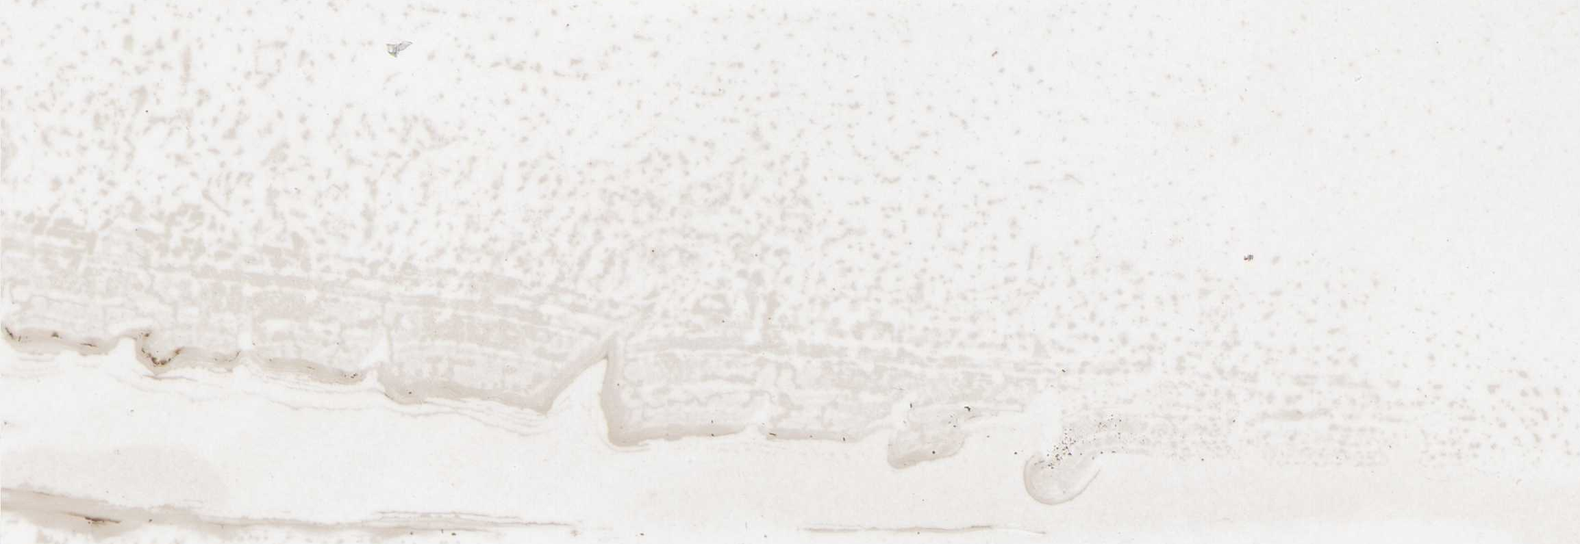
{"staining": {"intensity": "negative", "quantity": "none", "location": "none"}, "tissue": "oral mucosa", "cell_type": "Squamous epithelial cells", "image_type": "normal", "snomed": [{"axis": "morphology", "description": "Normal tissue, NOS"}, {"axis": "morphology", "description": "Squamous cell carcinoma, NOS"}, {"axis": "topography", "description": "Skeletal muscle"}, {"axis": "topography", "description": "Oral tissue"}, {"axis": "topography", "description": "Head-Neck"}], "caption": "Immunohistochemistry micrograph of unremarkable oral mucosa: oral mucosa stained with DAB (3,3'-diaminobenzidine) reveals no significant protein positivity in squamous epithelial cells.", "gene": "SLC2A13", "patient": {"sex": "male", "age": 71}}